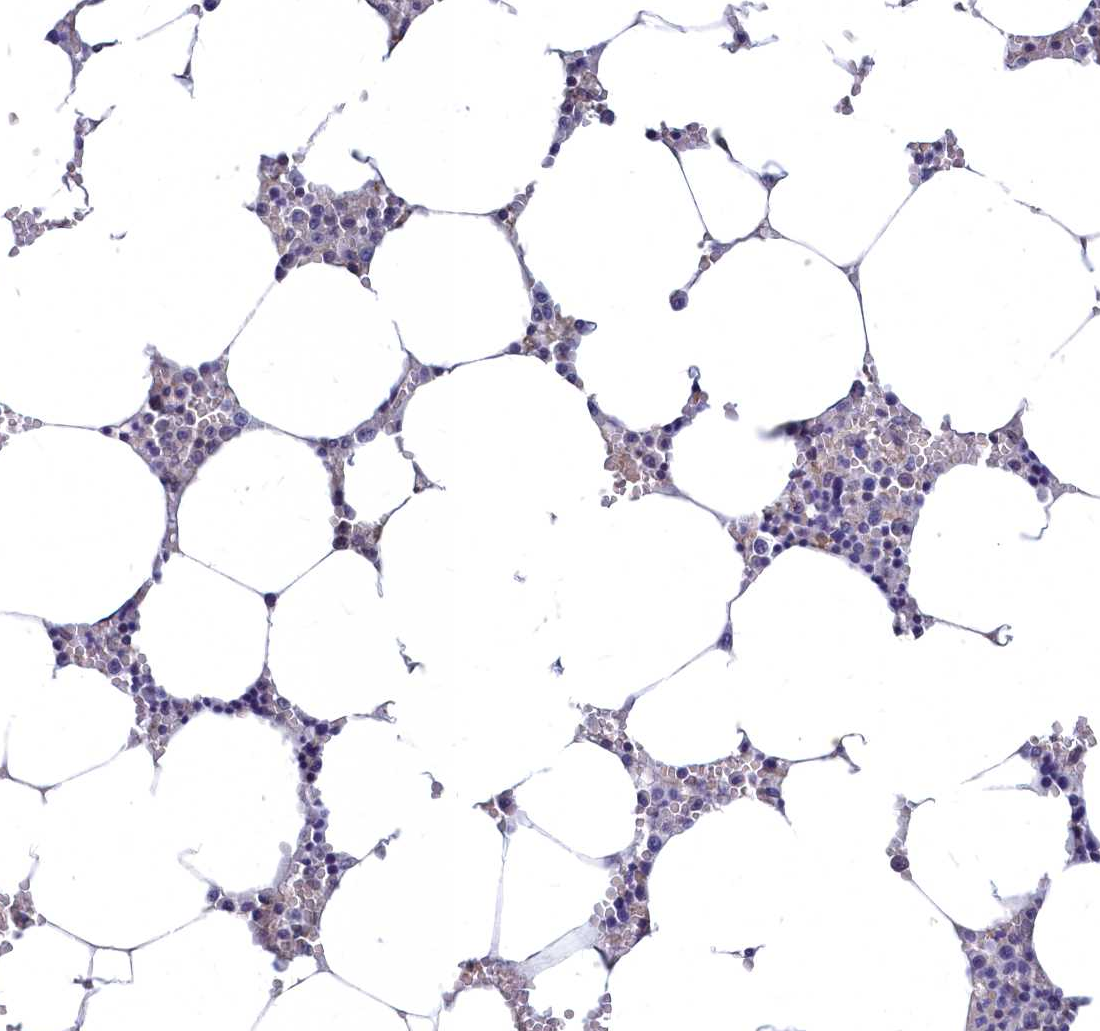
{"staining": {"intensity": "weak", "quantity": "<25%", "location": "cytoplasmic/membranous"}, "tissue": "bone marrow", "cell_type": "Hematopoietic cells", "image_type": "normal", "snomed": [{"axis": "morphology", "description": "Normal tissue, NOS"}, {"axis": "topography", "description": "Bone marrow"}], "caption": "Hematopoietic cells show no significant protein positivity in normal bone marrow. Brightfield microscopy of IHC stained with DAB (3,3'-diaminobenzidine) (brown) and hematoxylin (blue), captured at high magnification.", "gene": "NOXA1", "patient": {"sex": "male", "age": 70}}